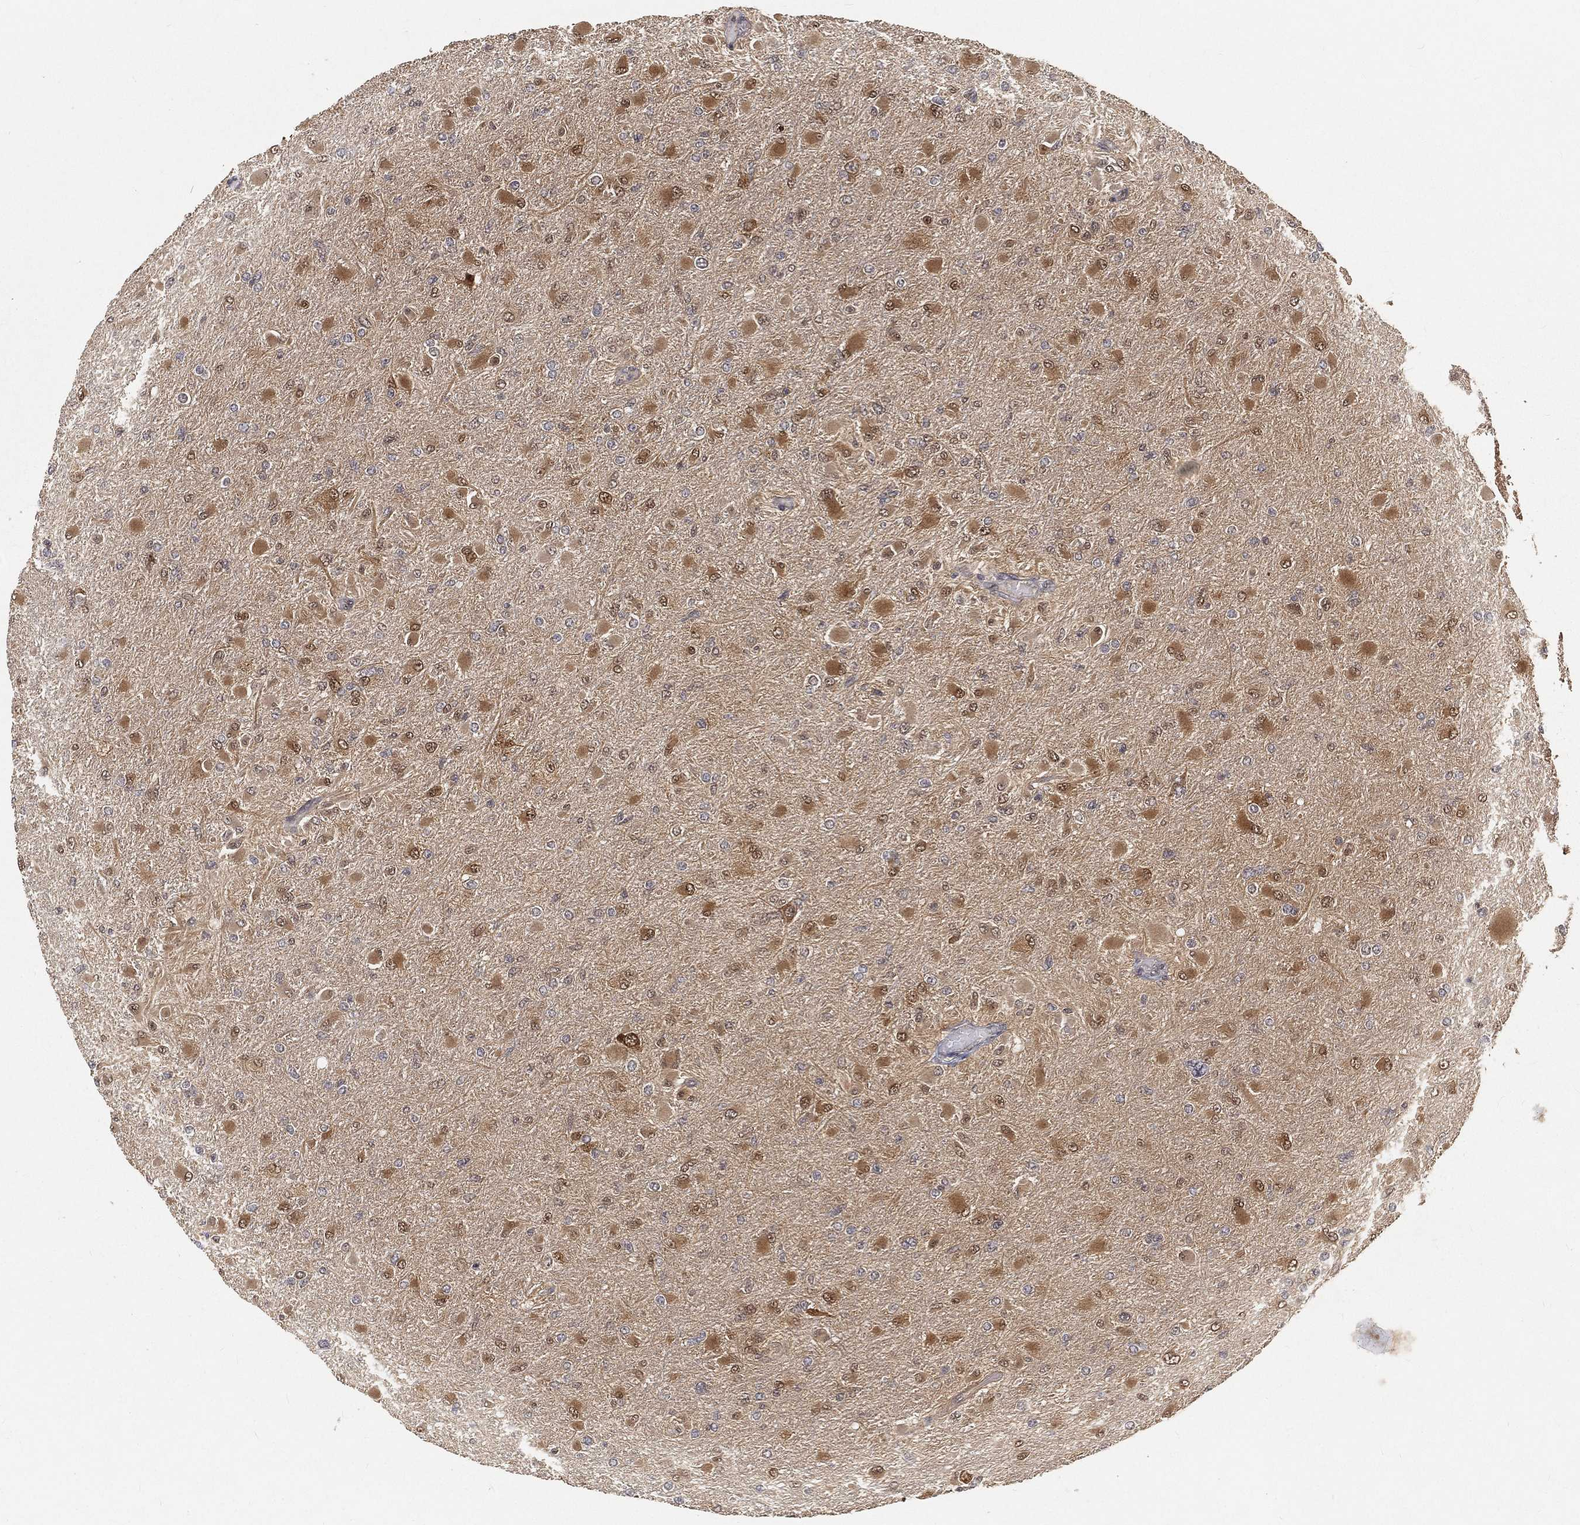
{"staining": {"intensity": "moderate", "quantity": ">75%", "location": "cytoplasmic/membranous"}, "tissue": "glioma", "cell_type": "Tumor cells", "image_type": "cancer", "snomed": [{"axis": "morphology", "description": "Glioma, malignant, High grade"}, {"axis": "topography", "description": "Cerebral cortex"}], "caption": "Immunohistochemistry (IHC) staining of glioma, which shows medium levels of moderate cytoplasmic/membranous positivity in approximately >75% of tumor cells indicating moderate cytoplasmic/membranous protein positivity. The staining was performed using DAB (brown) for protein detection and nuclei were counterstained in hematoxylin (blue).", "gene": "MAPK1", "patient": {"sex": "female", "age": 36}}